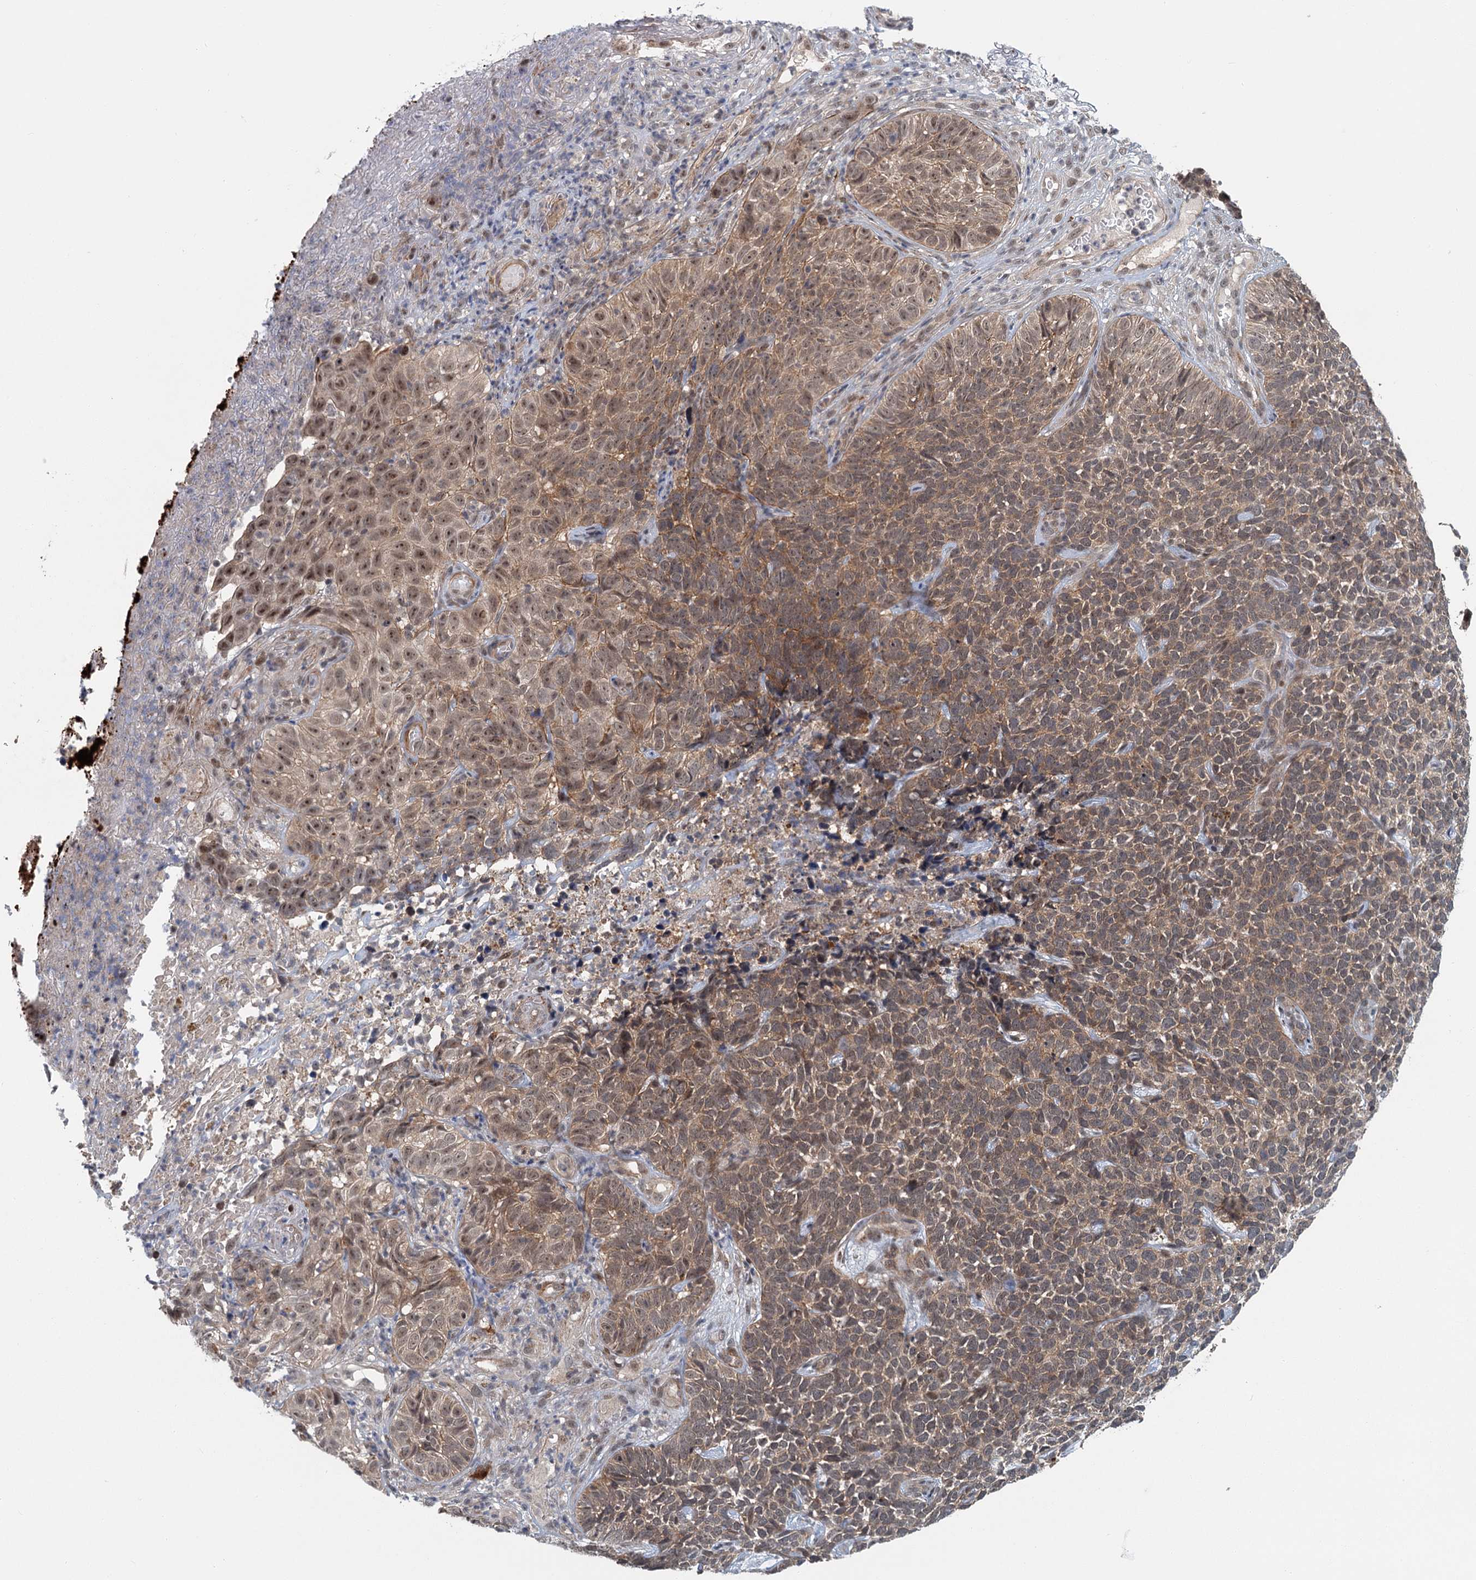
{"staining": {"intensity": "moderate", "quantity": ">75%", "location": "cytoplasmic/membranous,nuclear"}, "tissue": "skin cancer", "cell_type": "Tumor cells", "image_type": "cancer", "snomed": [{"axis": "morphology", "description": "Basal cell carcinoma"}, {"axis": "topography", "description": "Skin"}], "caption": "Skin cancer (basal cell carcinoma) tissue exhibits moderate cytoplasmic/membranous and nuclear staining in about >75% of tumor cells", "gene": "TAS2R42", "patient": {"sex": "female", "age": 84}}